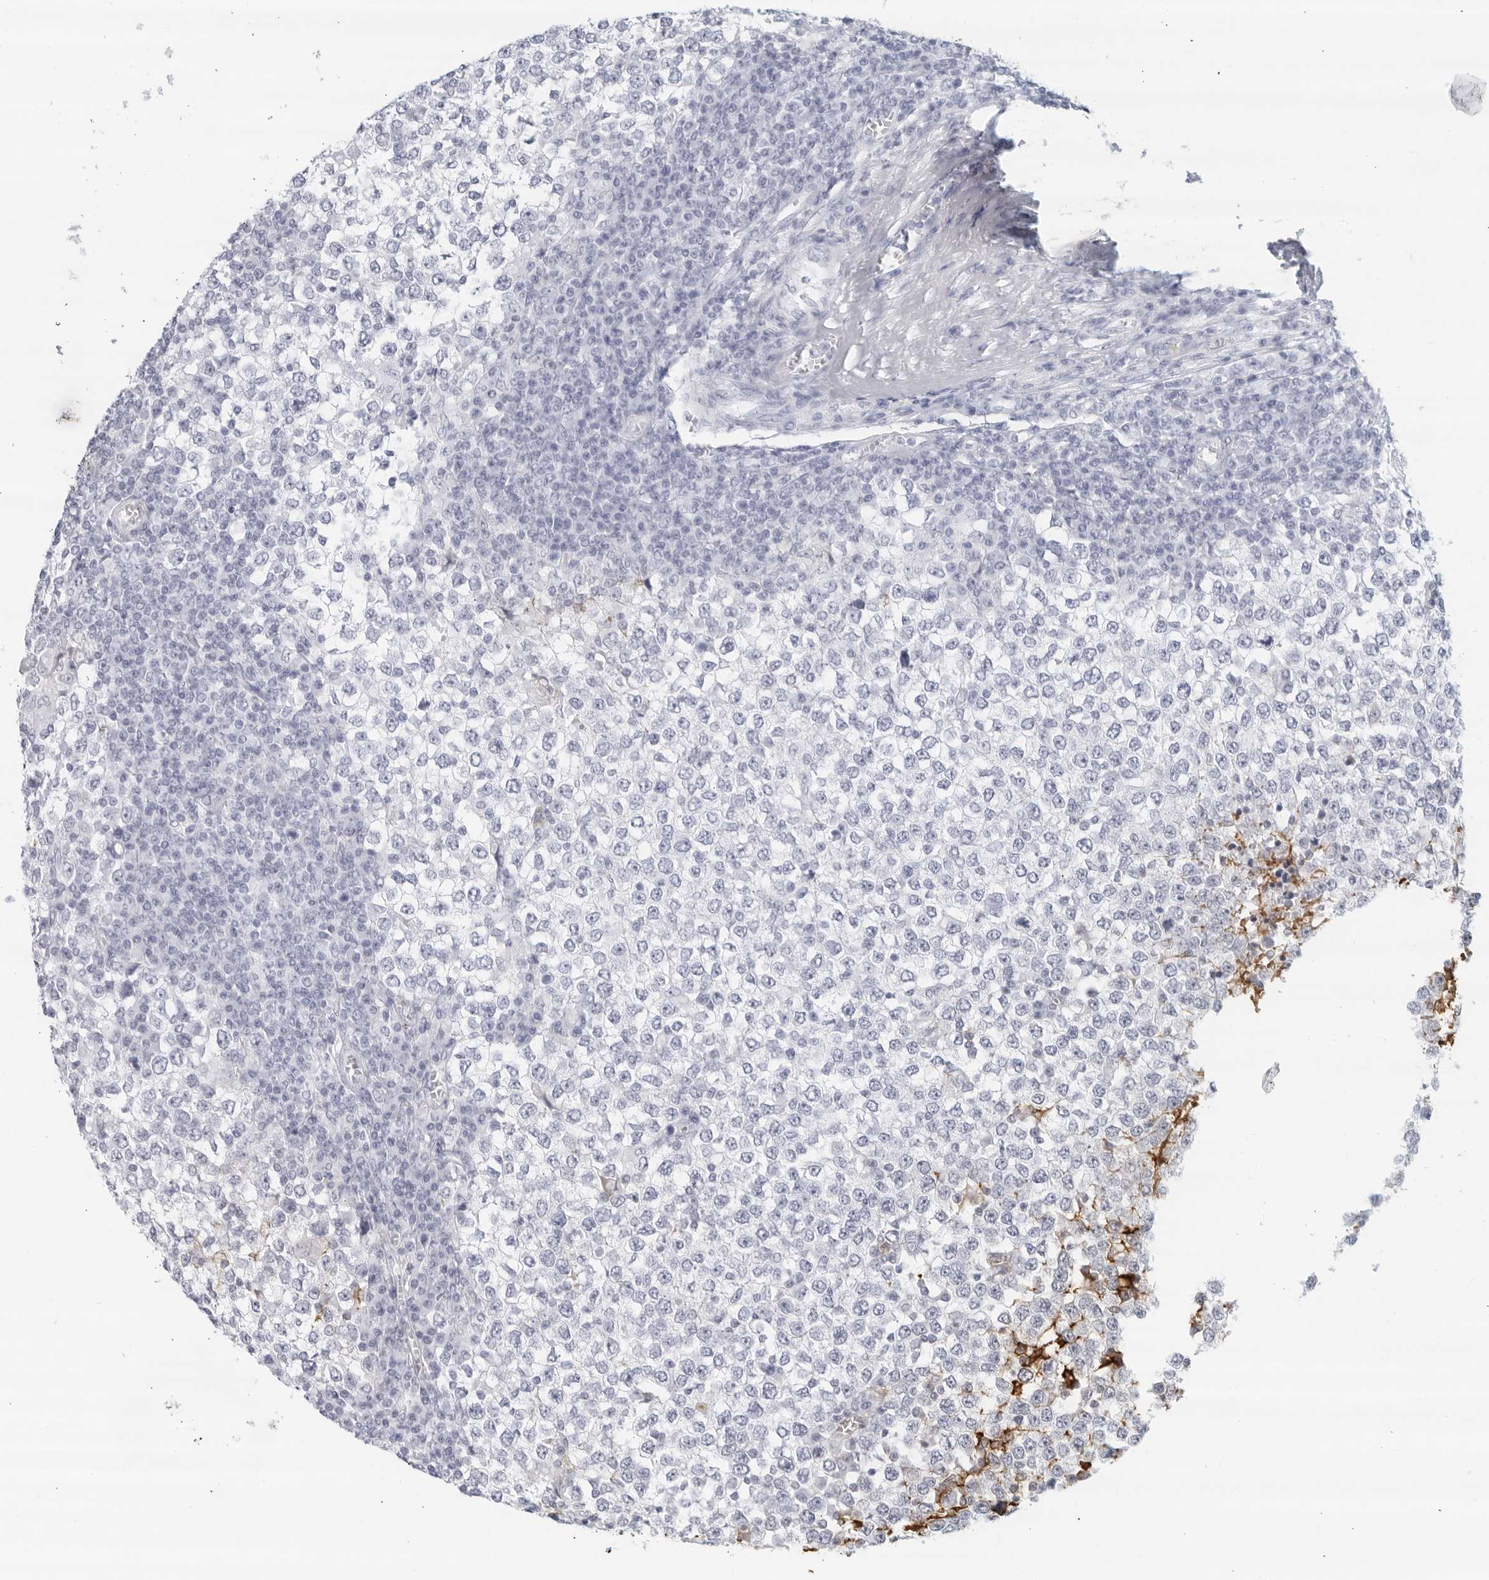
{"staining": {"intensity": "negative", "quantity": "none", "location": "none"}, "tissue": "testis cancer", "cell_type": "Tumor cells", "image_type": "cancer", "snomed": [{"axis": "morphology", "description": "Seminoma, NOS"}, {"axis": "topography", "description": "Testis"}], "caption": "Tumor cells are negative for brown protein staining in seminoma (testis). Nuclei are stained in blue.", "gene": "FGG", "patient": {"sex": "male", "age": 65}}